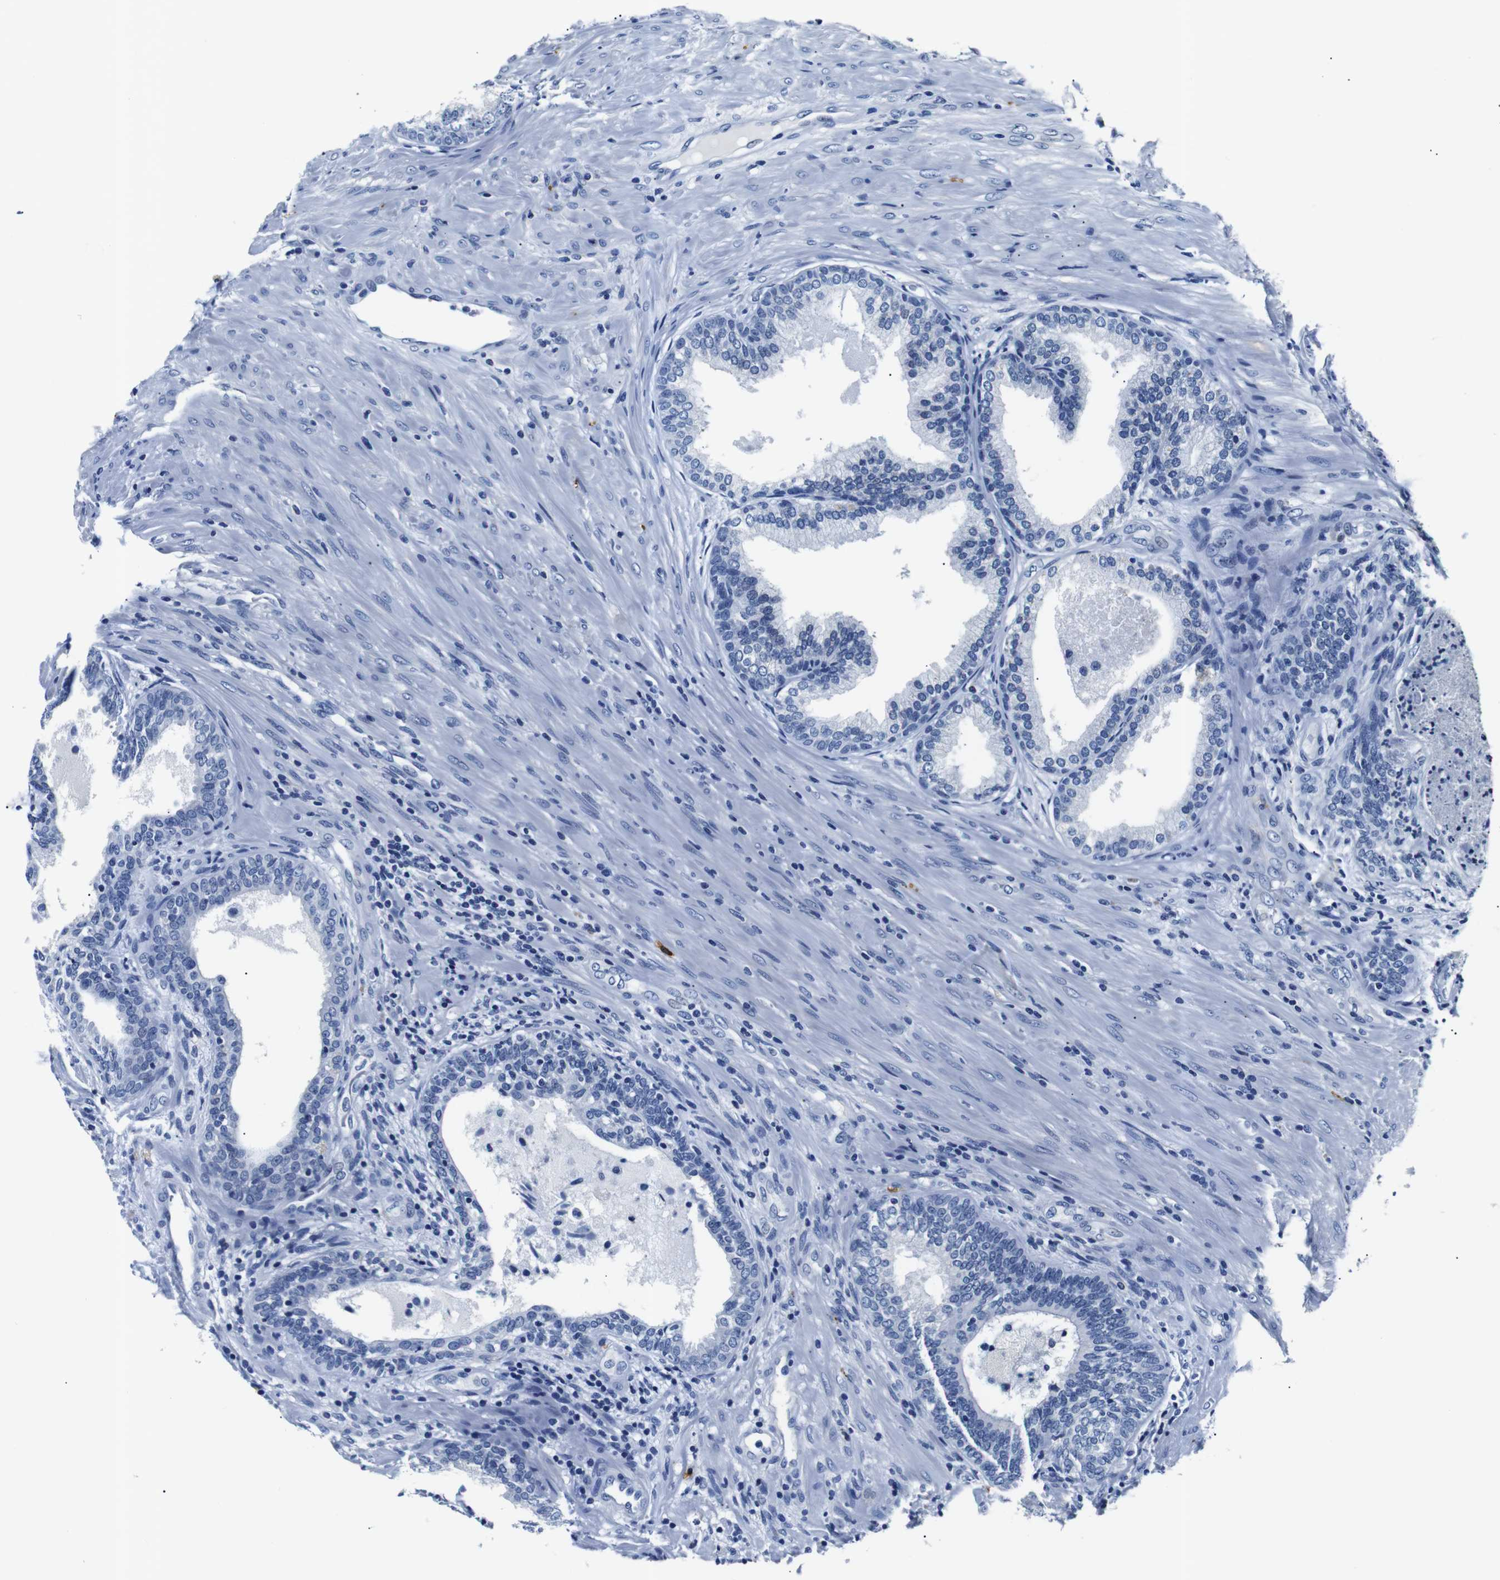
{"staining": {"intensity": "negative", "quantity": "none", "location": "none"}, "tissue": "prostate", "cell_type": "Glandular cells", "image_type": "normal", "snomed": [{"axis": "morphology", "description": "Normal tissue, NOS"}, {"axis": "topography", "description": "Prostate"}], "caption": "Immunohistochemical staining of normal human prostate displays no significant expression in glandular cells.", "gene": "GAP43", "patient": {"sex": "male", "age": 76}}